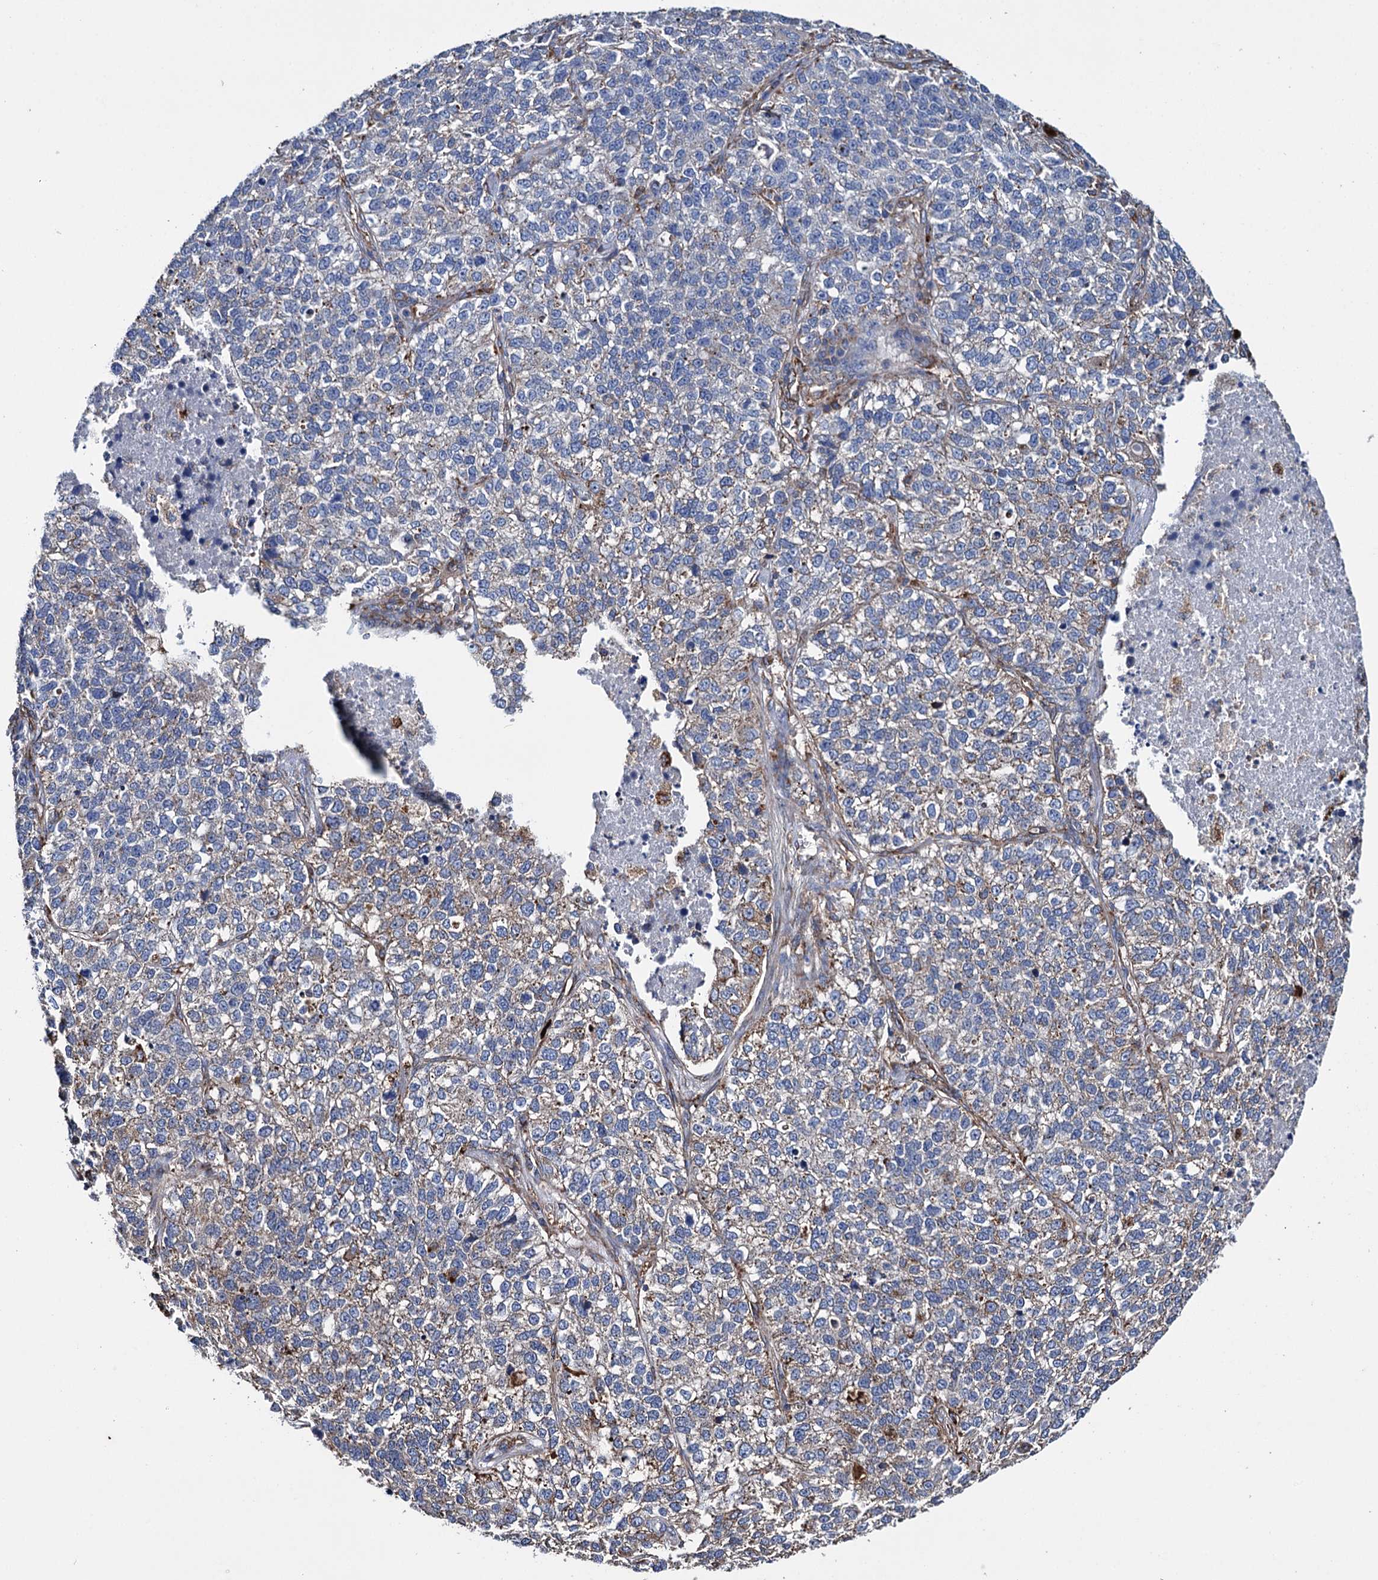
{"staining": {"intensity": "weak", "quantity": "25%-75%", "location": "cytoplasmic/membranous"}, "tissue": "lung cancer", "cell_type": "Tumor cells", "image_type": "cancer", "snomed": [{"axis": "morphology", "description": "Adenocarcinoma, NOS"}, {"axis": "topography", "description": "Lung"}], "caption": "A brown stain shows weak cytoplasmic/membranous positivity of a protein in human lung adenocarcinoma tumor cells. The staining was performed using DAB (3,3'-diaminobenzidine) to visualize the protein expression in brown, while the nuclei were stained in blue with hematoxylin (Magnification: 20x).", "gene": "SCPEP1", "patient": {"sex": "male", "age": 49}}